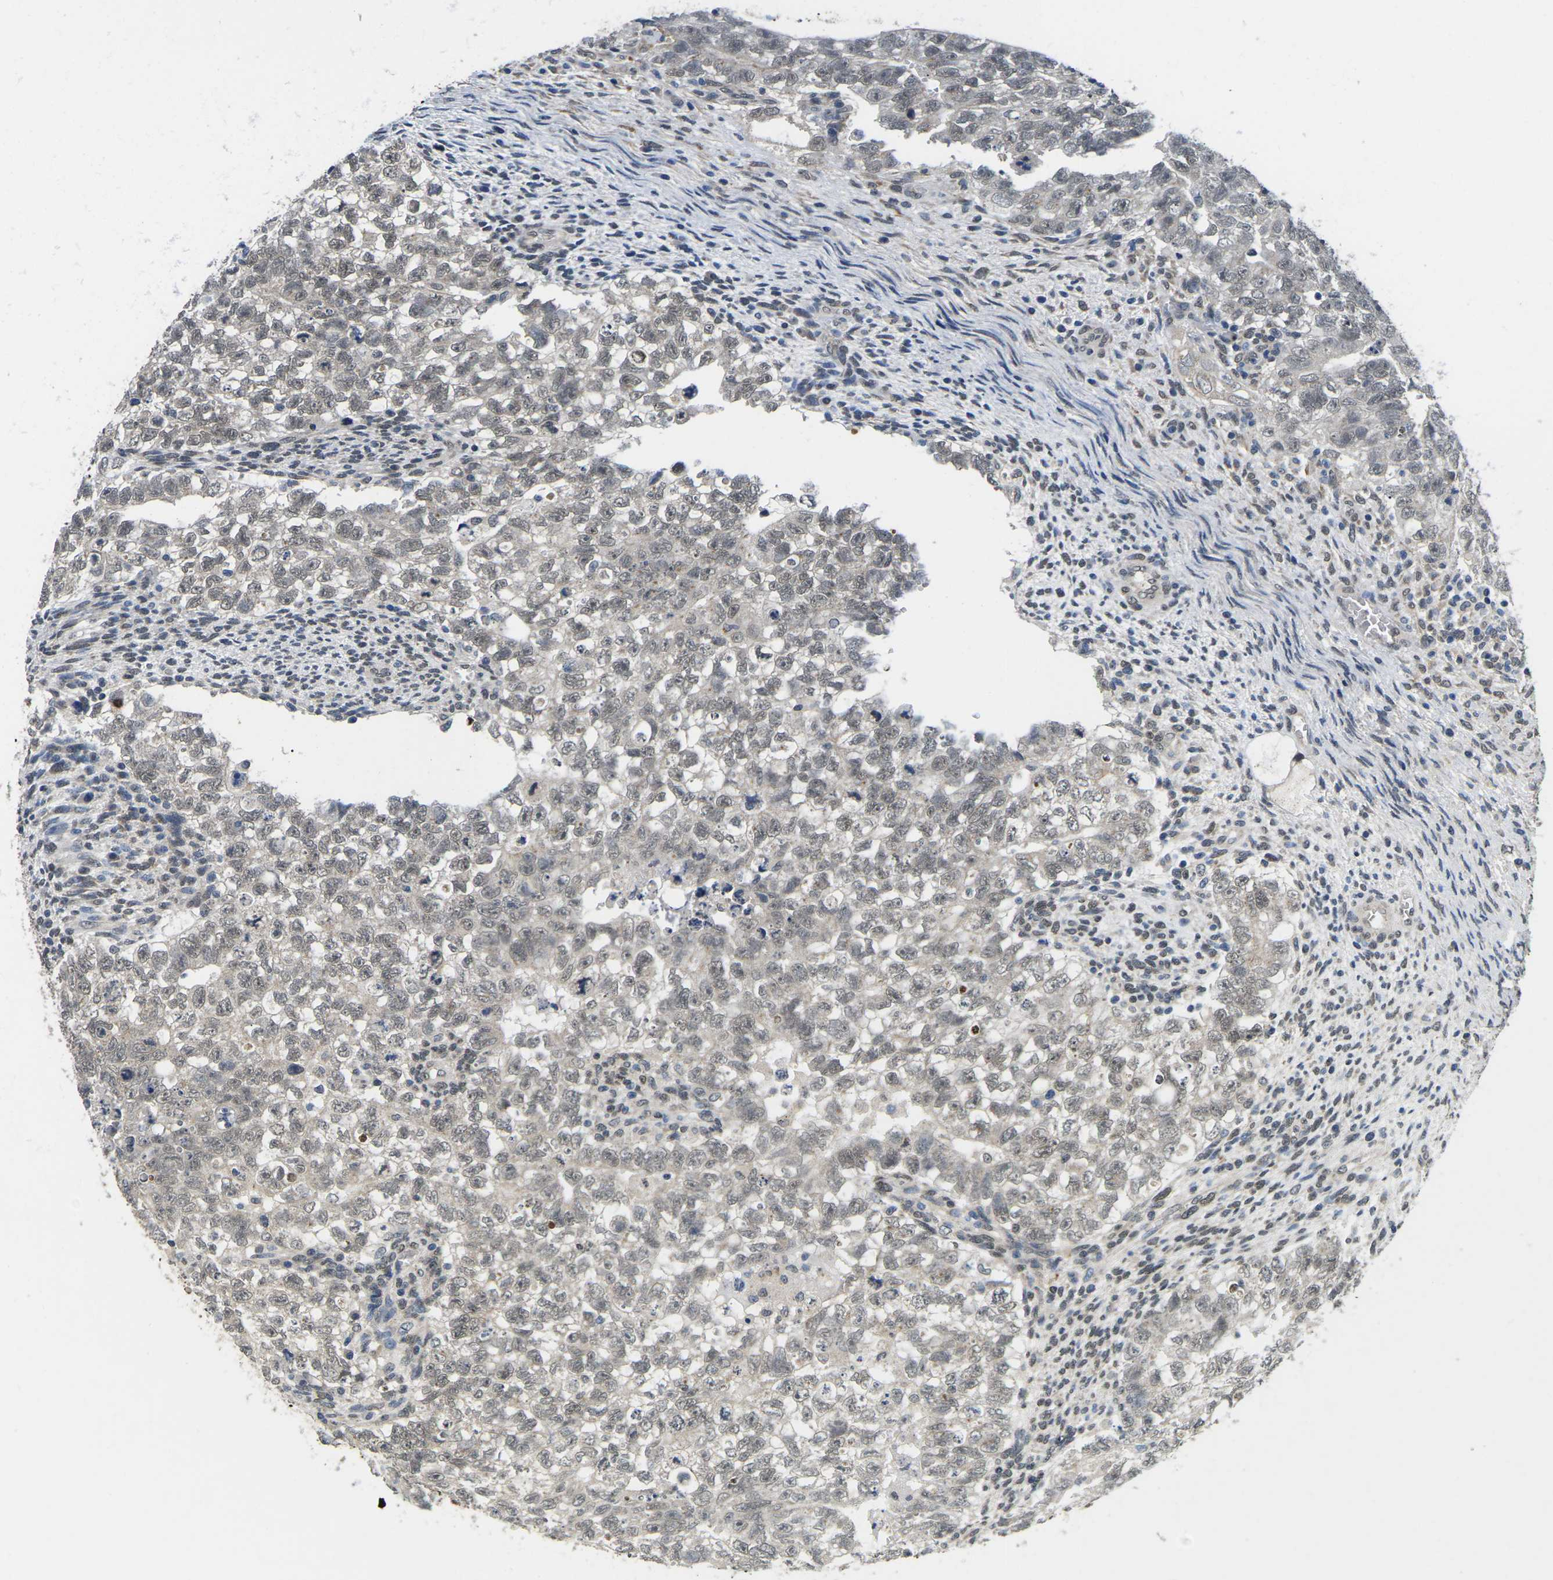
{"staining": {"intensity": "weak", "quantity": "<25%", "location": "nuclear"}, "tissue": "testis cancer", "cell_type": "Tumor cells", "image_type": "cancer", "snomed": [{"axis": "morphology", "description": "Seminoma, NOS"}, {"axis": "morphology", "description": "Carcinoma, Embryonal, NOS"}, {"axis": "topography", "description": "Testis"}], "caption": "IHC image of testis cancer stained for a protein (brown), which displays no expression in tumor cells.", "gene": "SCNN1B", "patient": {"sex": "male", "age": 38}}